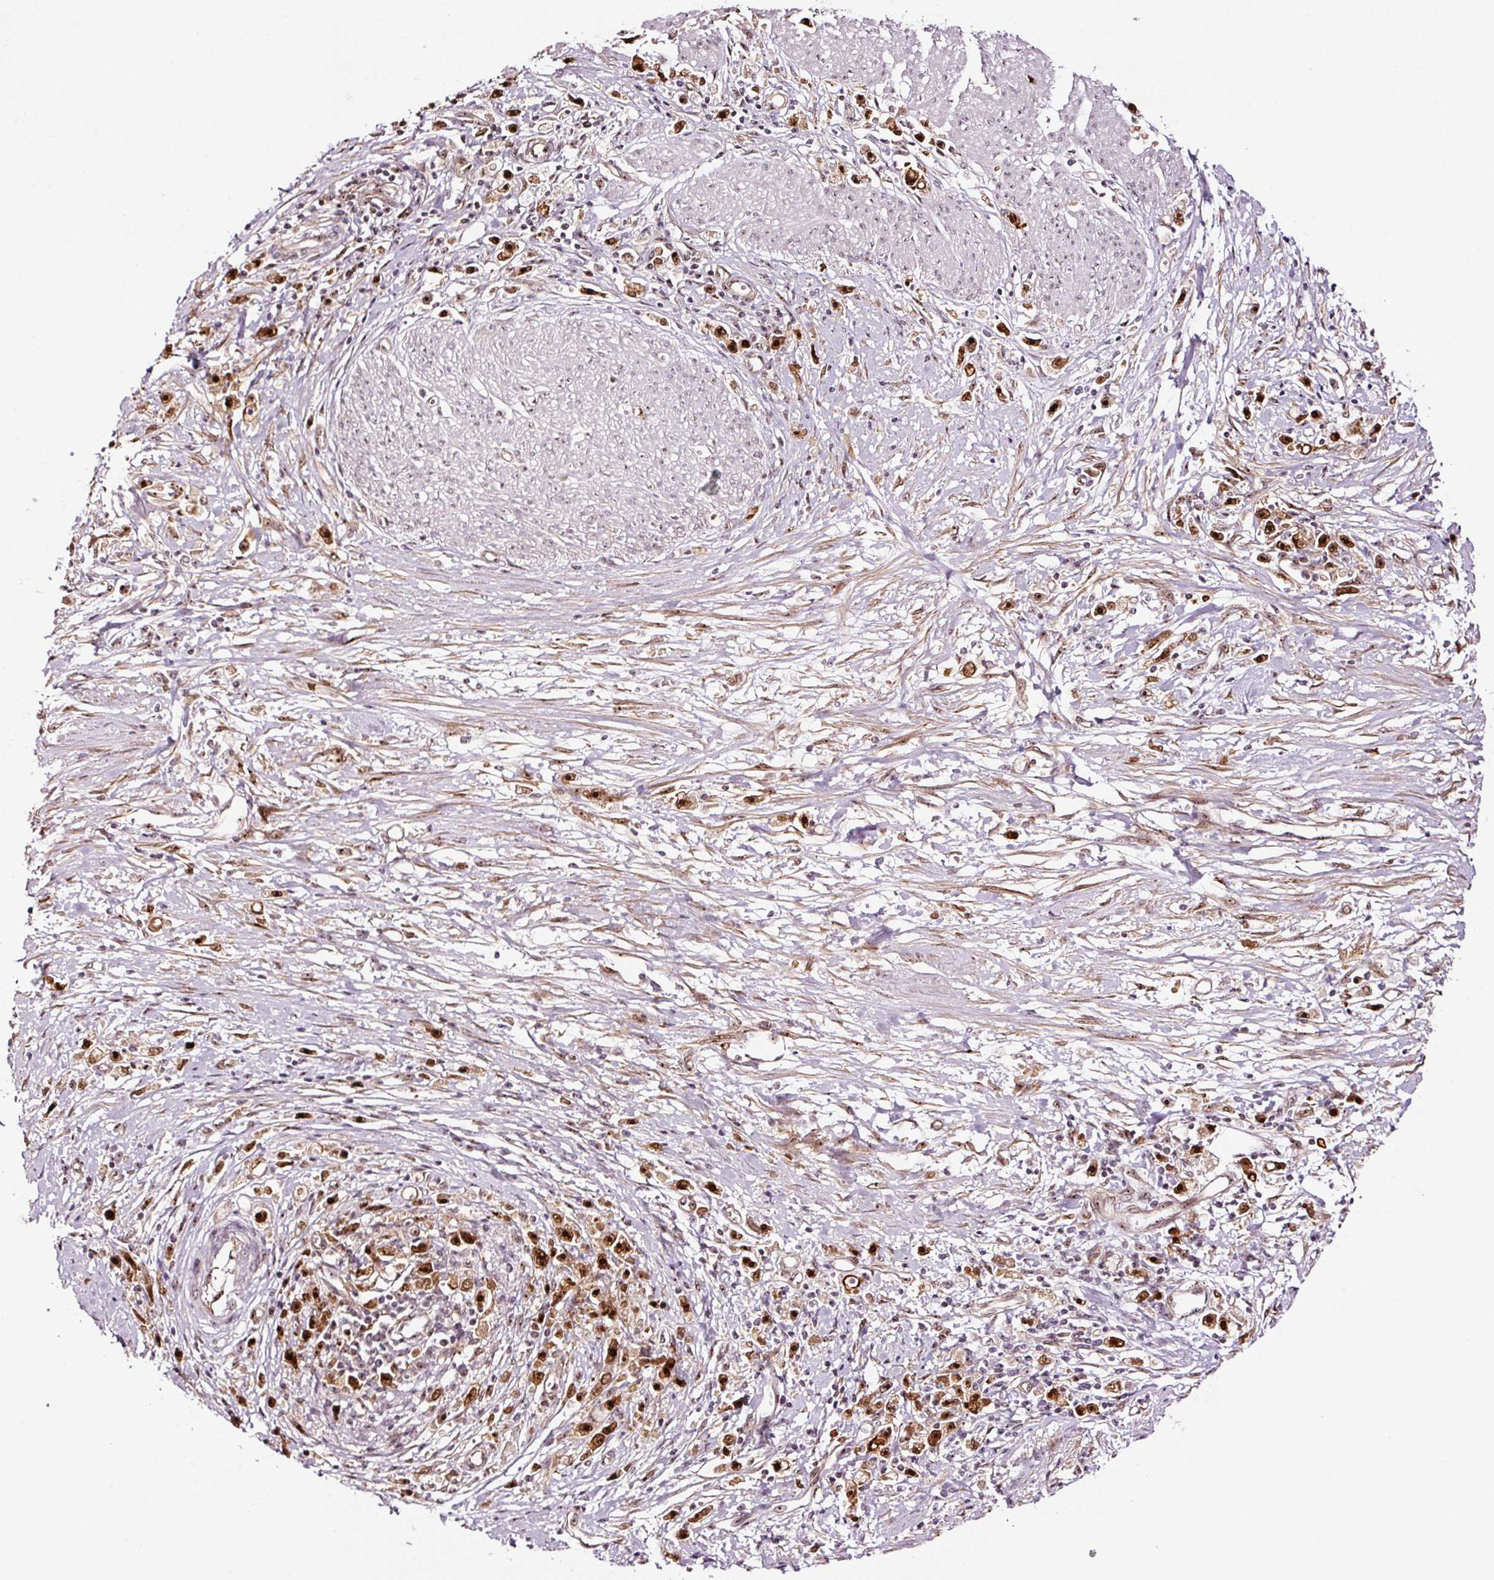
{"staining": {"intensity": "strong", "quantity": ">75%", "location": "nuclear"}, "tissue": "stomach cancer", "cell_type": "Tumor cells", "image_type": "cancer", "snomed": [{"axis": "morphology", "description": "Adenocarcinoma, NOS"}, {"axis": "topography", "description": "Stomach"}], "caption": "High-magnification brightfield microscopy of stomach adenocarcinoma stained with DAB (brown) and counterstained with hematoxylin (blue). tumor cells exhibit strong nuclear expression is appreciated in approximately>75% of cells. Using DAB (brown) and hematoxylin (blue) stains, captured at high magnification using brightfield microscopy.", "gene": "GNL3", "patient": {"sex": "female", "age": 59}}